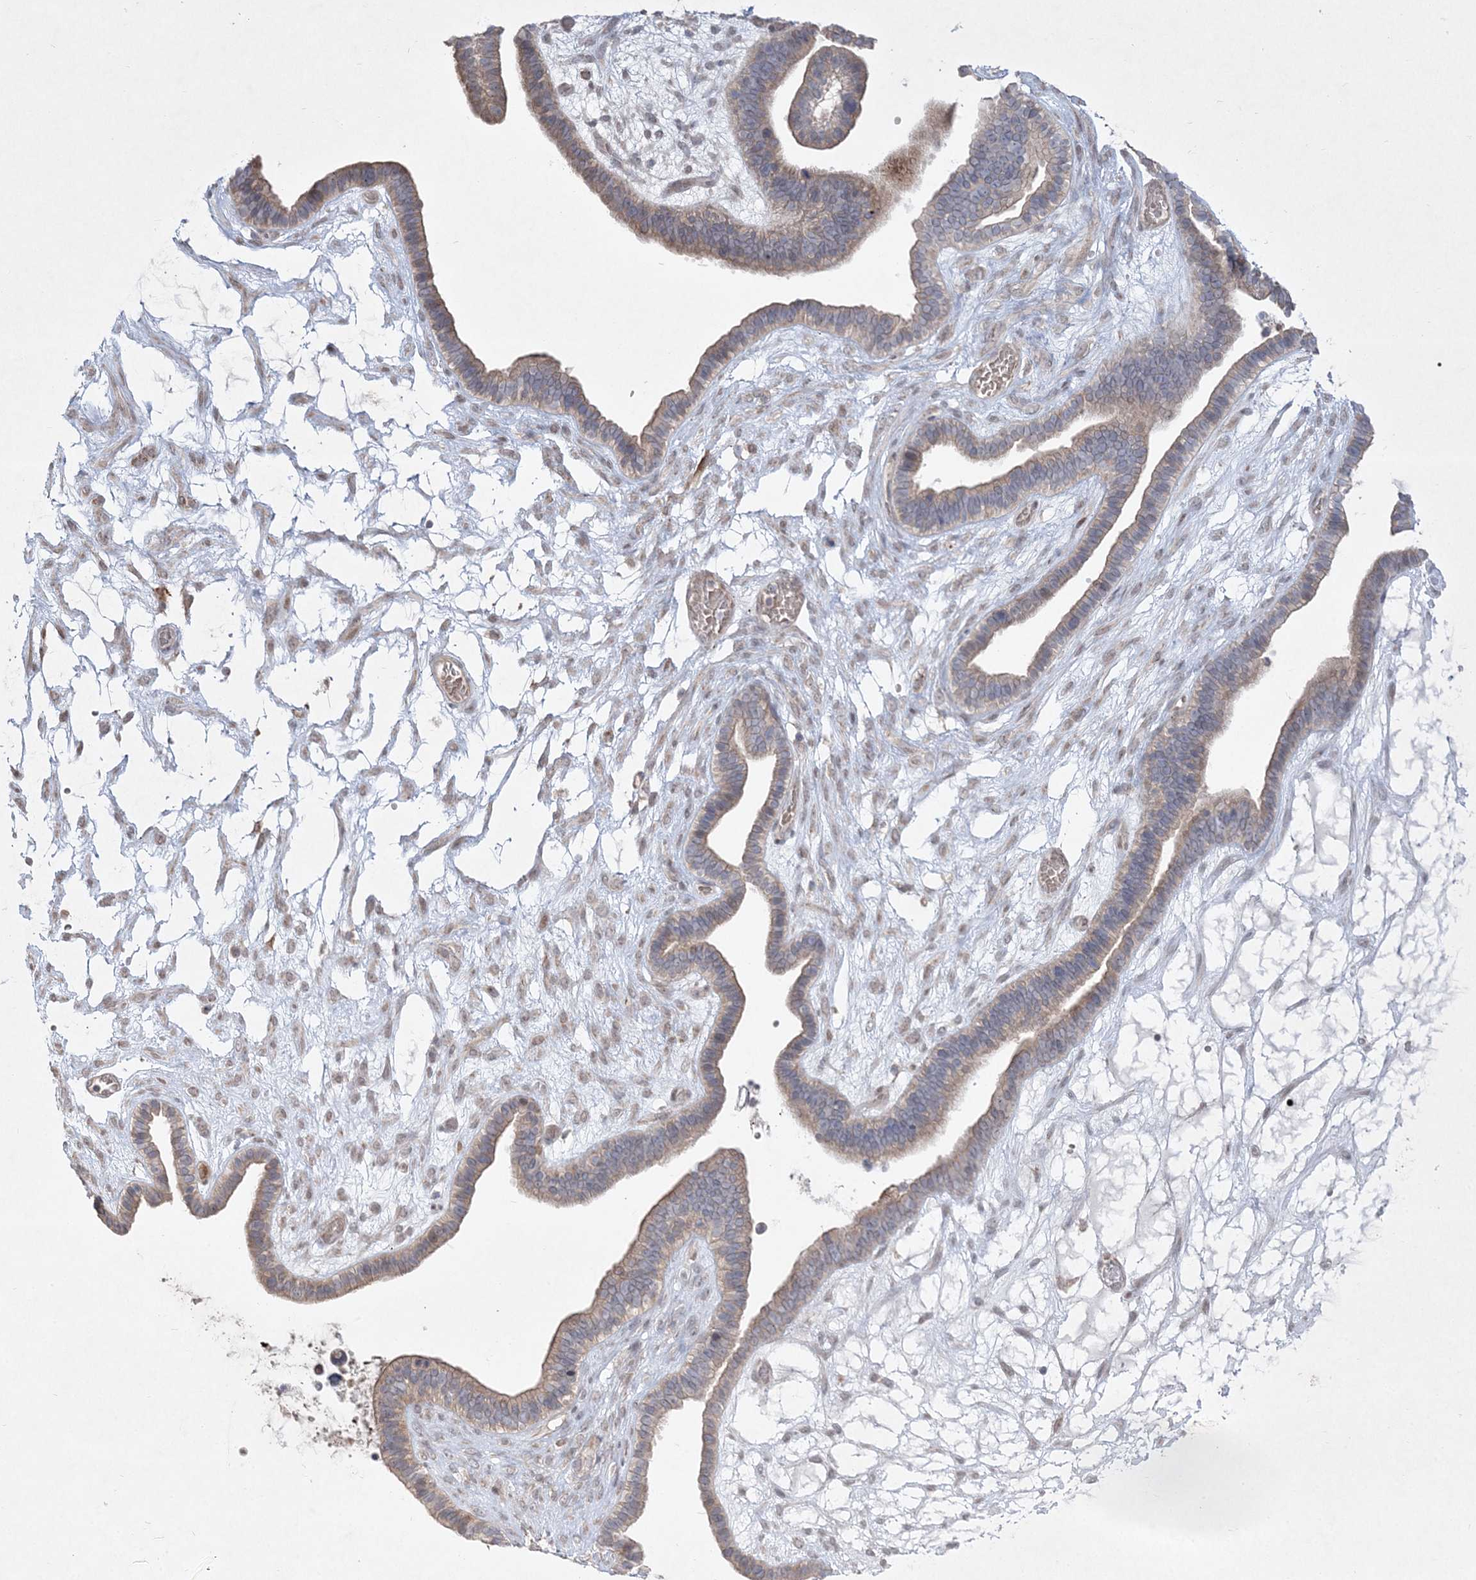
{"staining": {"intensity": "weak", "quantity": ">75%", "location": "cytoplasmic/membranous"}, "tissue": "ovarian cancer", "cell_type": "Tumor cells", "image_type": "cancer", "snomed": [{"axis": "morphology", "description": "Cystadenocarcinoma, serous, NOS"}, {"axis": "topography", "description": "Ovary"}], "caption": "Immunohistochemistry (DAB) staining of human ovarian serous cystadenocarcinoma reveals weak cytoplasmic/membranous protein staining in approximately >75% of tumor cells.", "gene": "CLNK", "patient": {"sex": "female", "age": 56}}